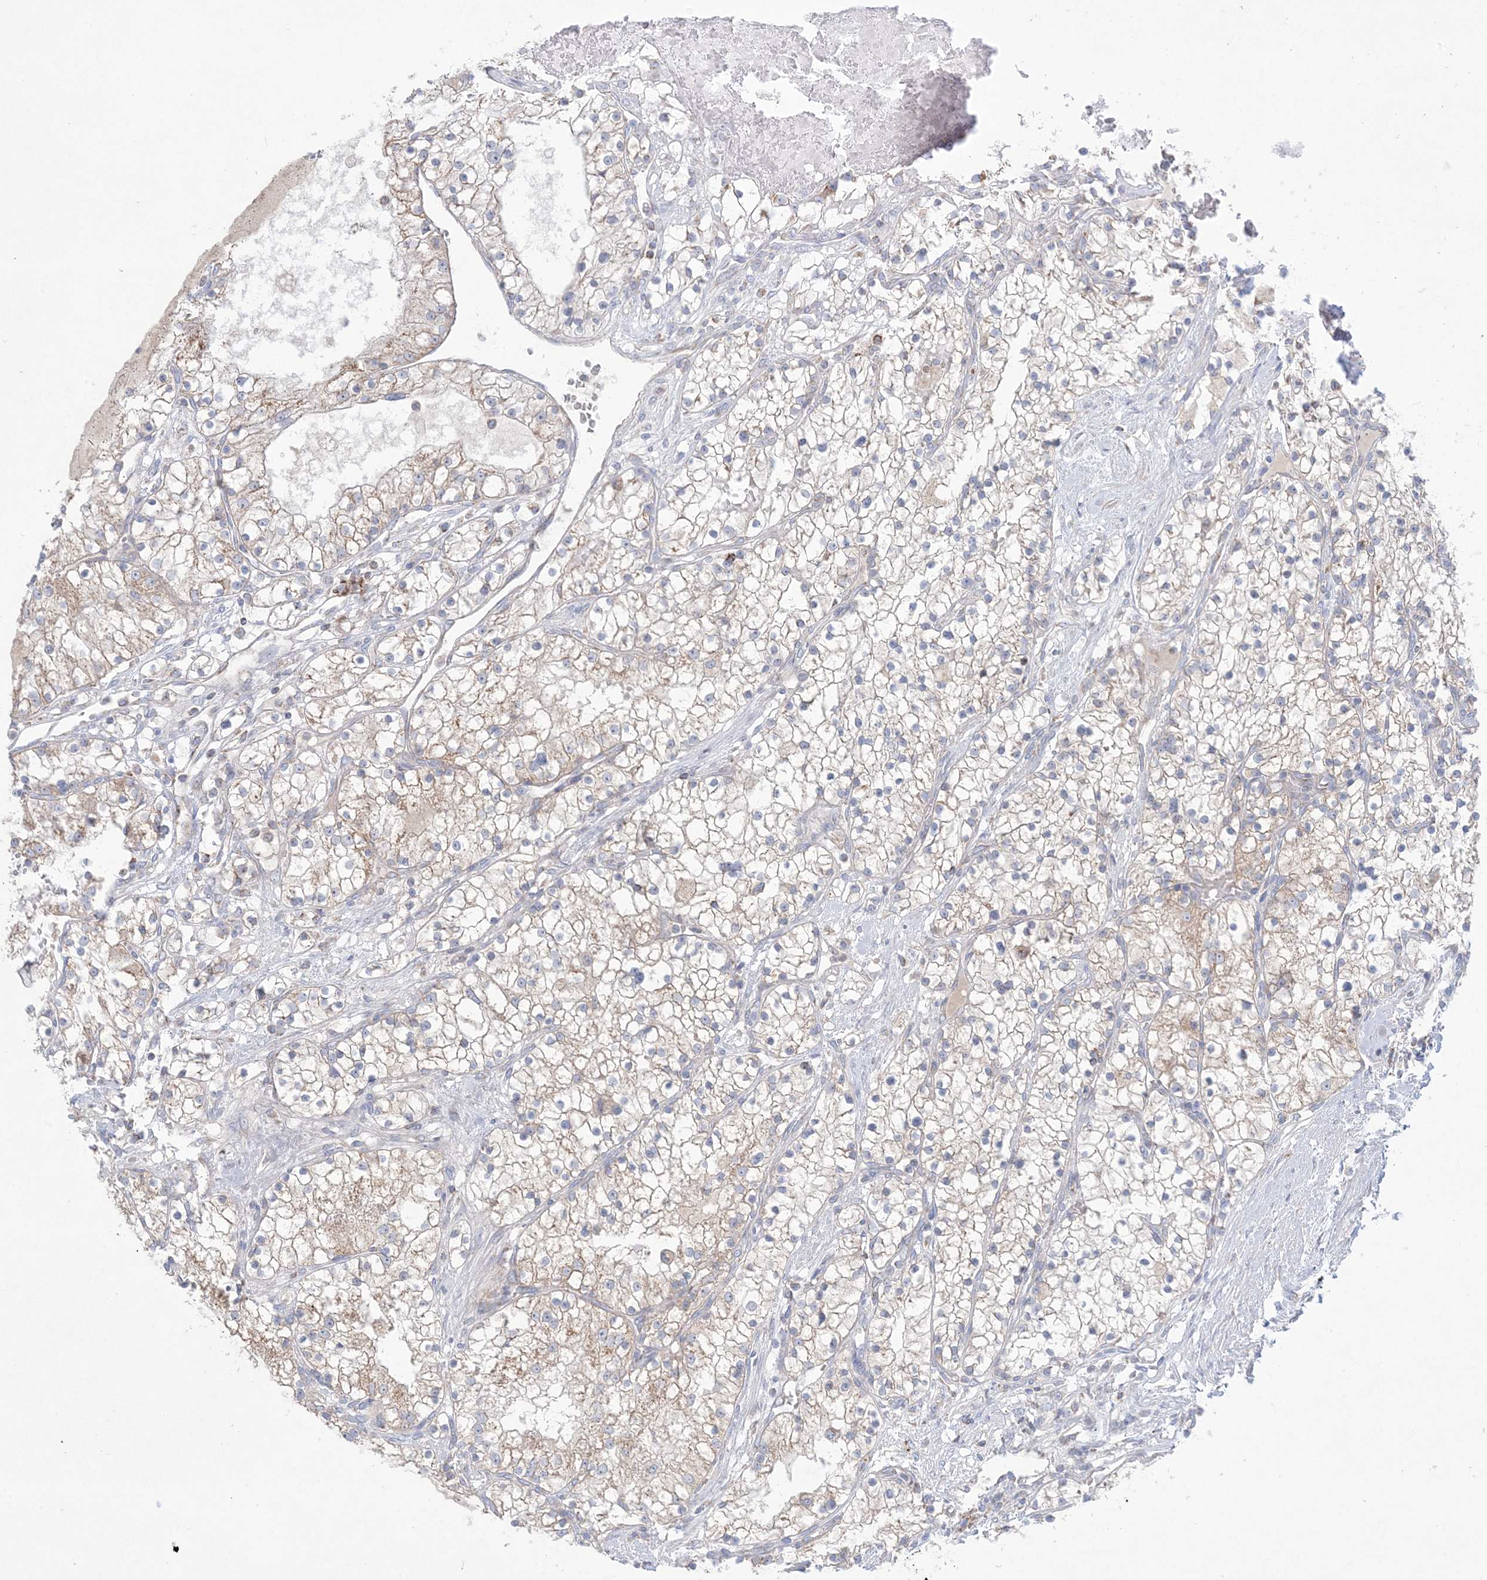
{"staining": {"intensity": "weak", "quantity": "25%-75%", "location": "cytoplasmic/membranous"}, "tissue": "renal cancer", "cell_type": "Tumor cells", "image_type": "cancer", "snomed": [{"axis": "morphology", "description": "Normal tissue, NOS"}, {"axis": "morphology", "description": "Adenocarcinoma, NOS"}, {"axis": "topography", "description": "Kidney"}], "caption": "Human adenocarcinoma (renal) stained with a protein marker displays weak staining in tumor cells.", "gene": "KCTD6", "patient": {"sex": "male", "age": 68}}